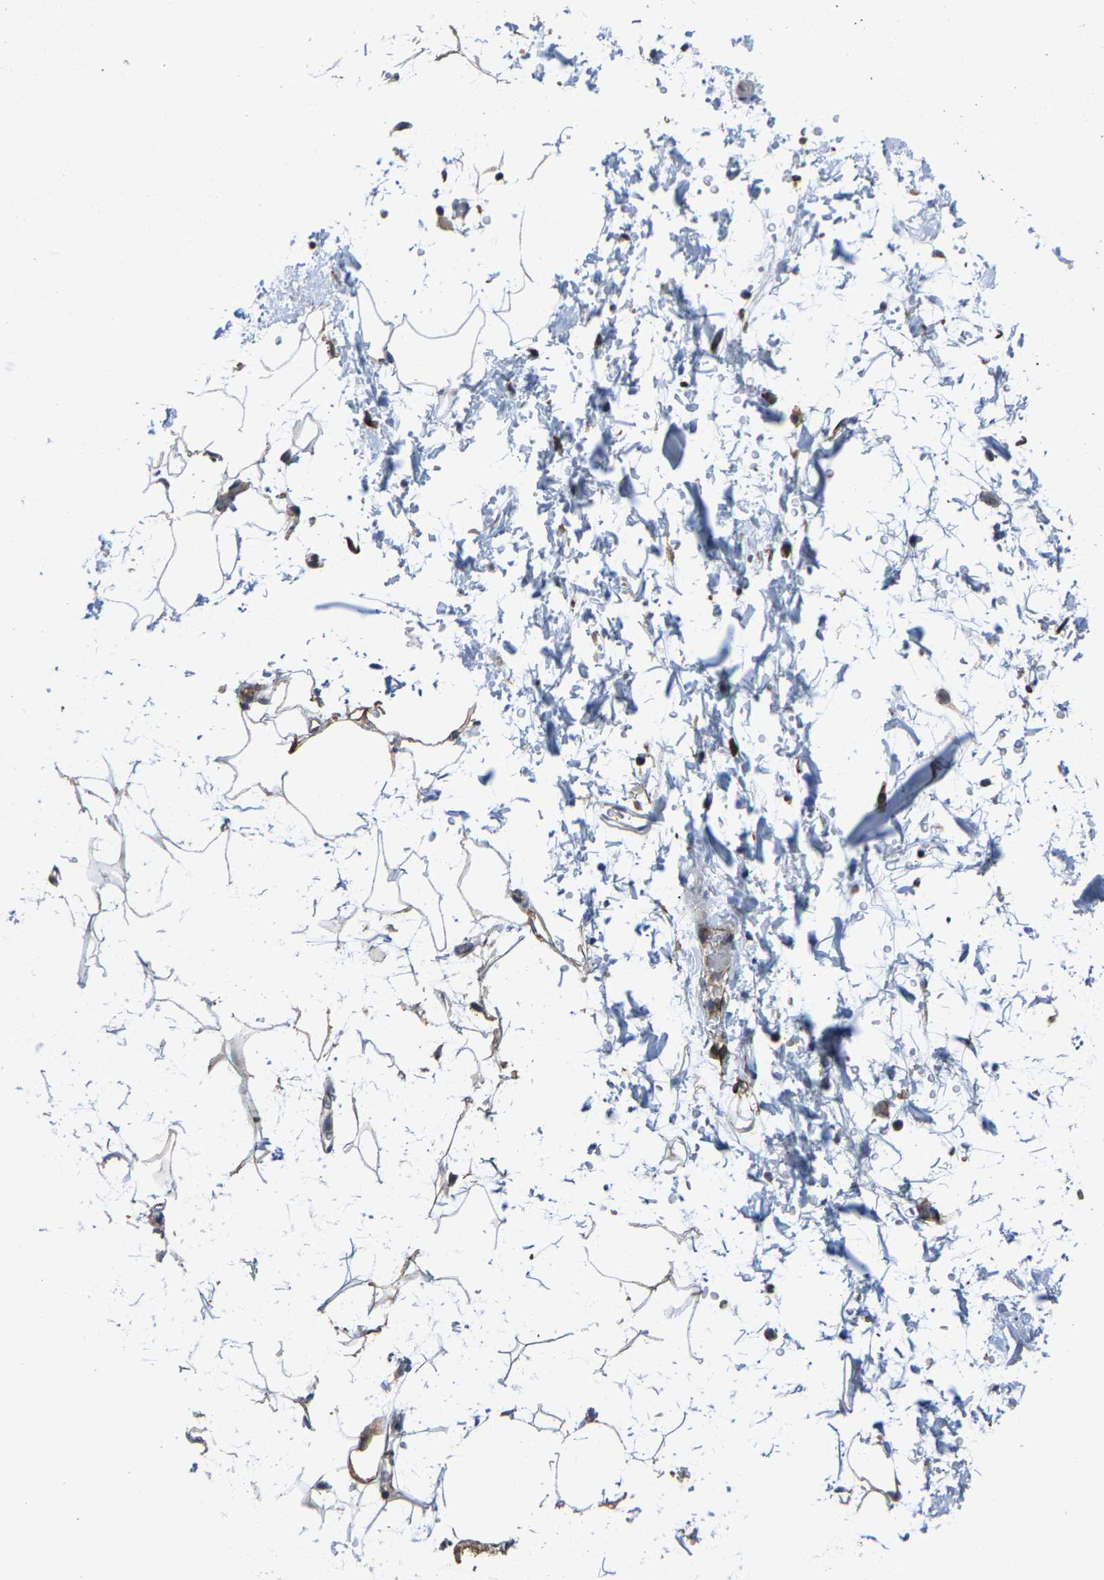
{"staining": {"intensity": "weak", "quantity": ">75%", "location": "cytoplasmic/membranous"}, "tissue": "adipose tissue", "cell_type": "Adipocytes", "image_type": "normal", "snomed": [{"axis": "morphology", "description": "Normal tissue, NOS"}, {"axis": "topography", "description": "Soft tissue"}], "caption": "Immunohistochemical staining of normal adipose tissue displays low levels of weak cytoplasmic/membranous positivity in approximately >75% of adipocytes.", "gene": "AGBL3", "patient": {"sex": "male", "age": 72}}